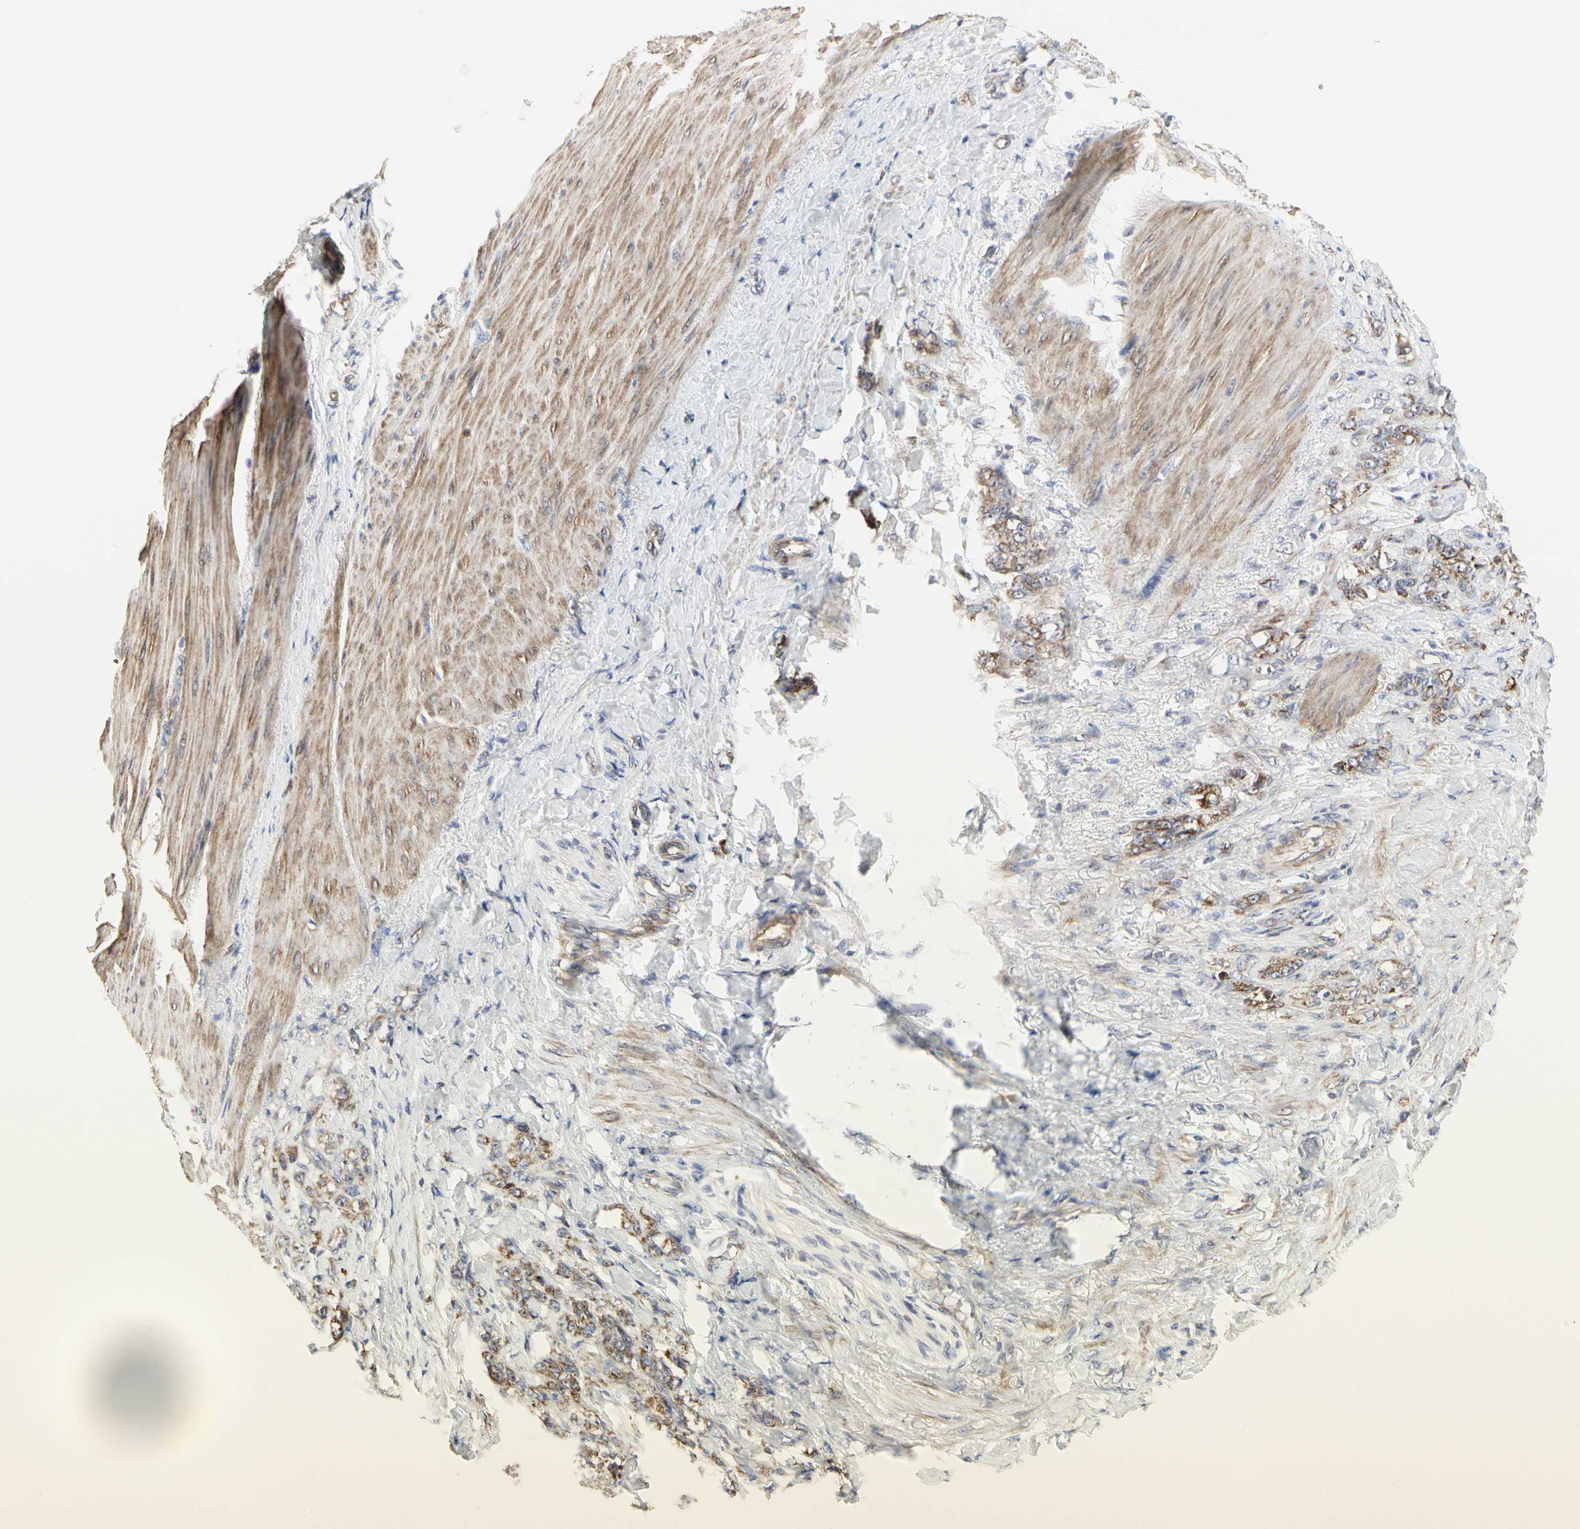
{"staining": {"intensity": "moderate", "quantity": ">75%", "location": "cytoplasmic/membranous"}, "tissue": "stomach cancer", "cell_type": "Tumor cells", "image_type": "cancer", "snomed": [{"axis": "morphology", "description": "Adenocarcinoma, NOS"}, {"axis": "topography", "description": "Stomach"}], "caption": "The image displays immunohistochemical staining of adenocarcinoma (stomach). There is moderate cytoplasmic/membranous positivity is seen in about >75% of tumor cells.", "gene": "SHANK2", "patient": {"sex": "male", "age": 82}}